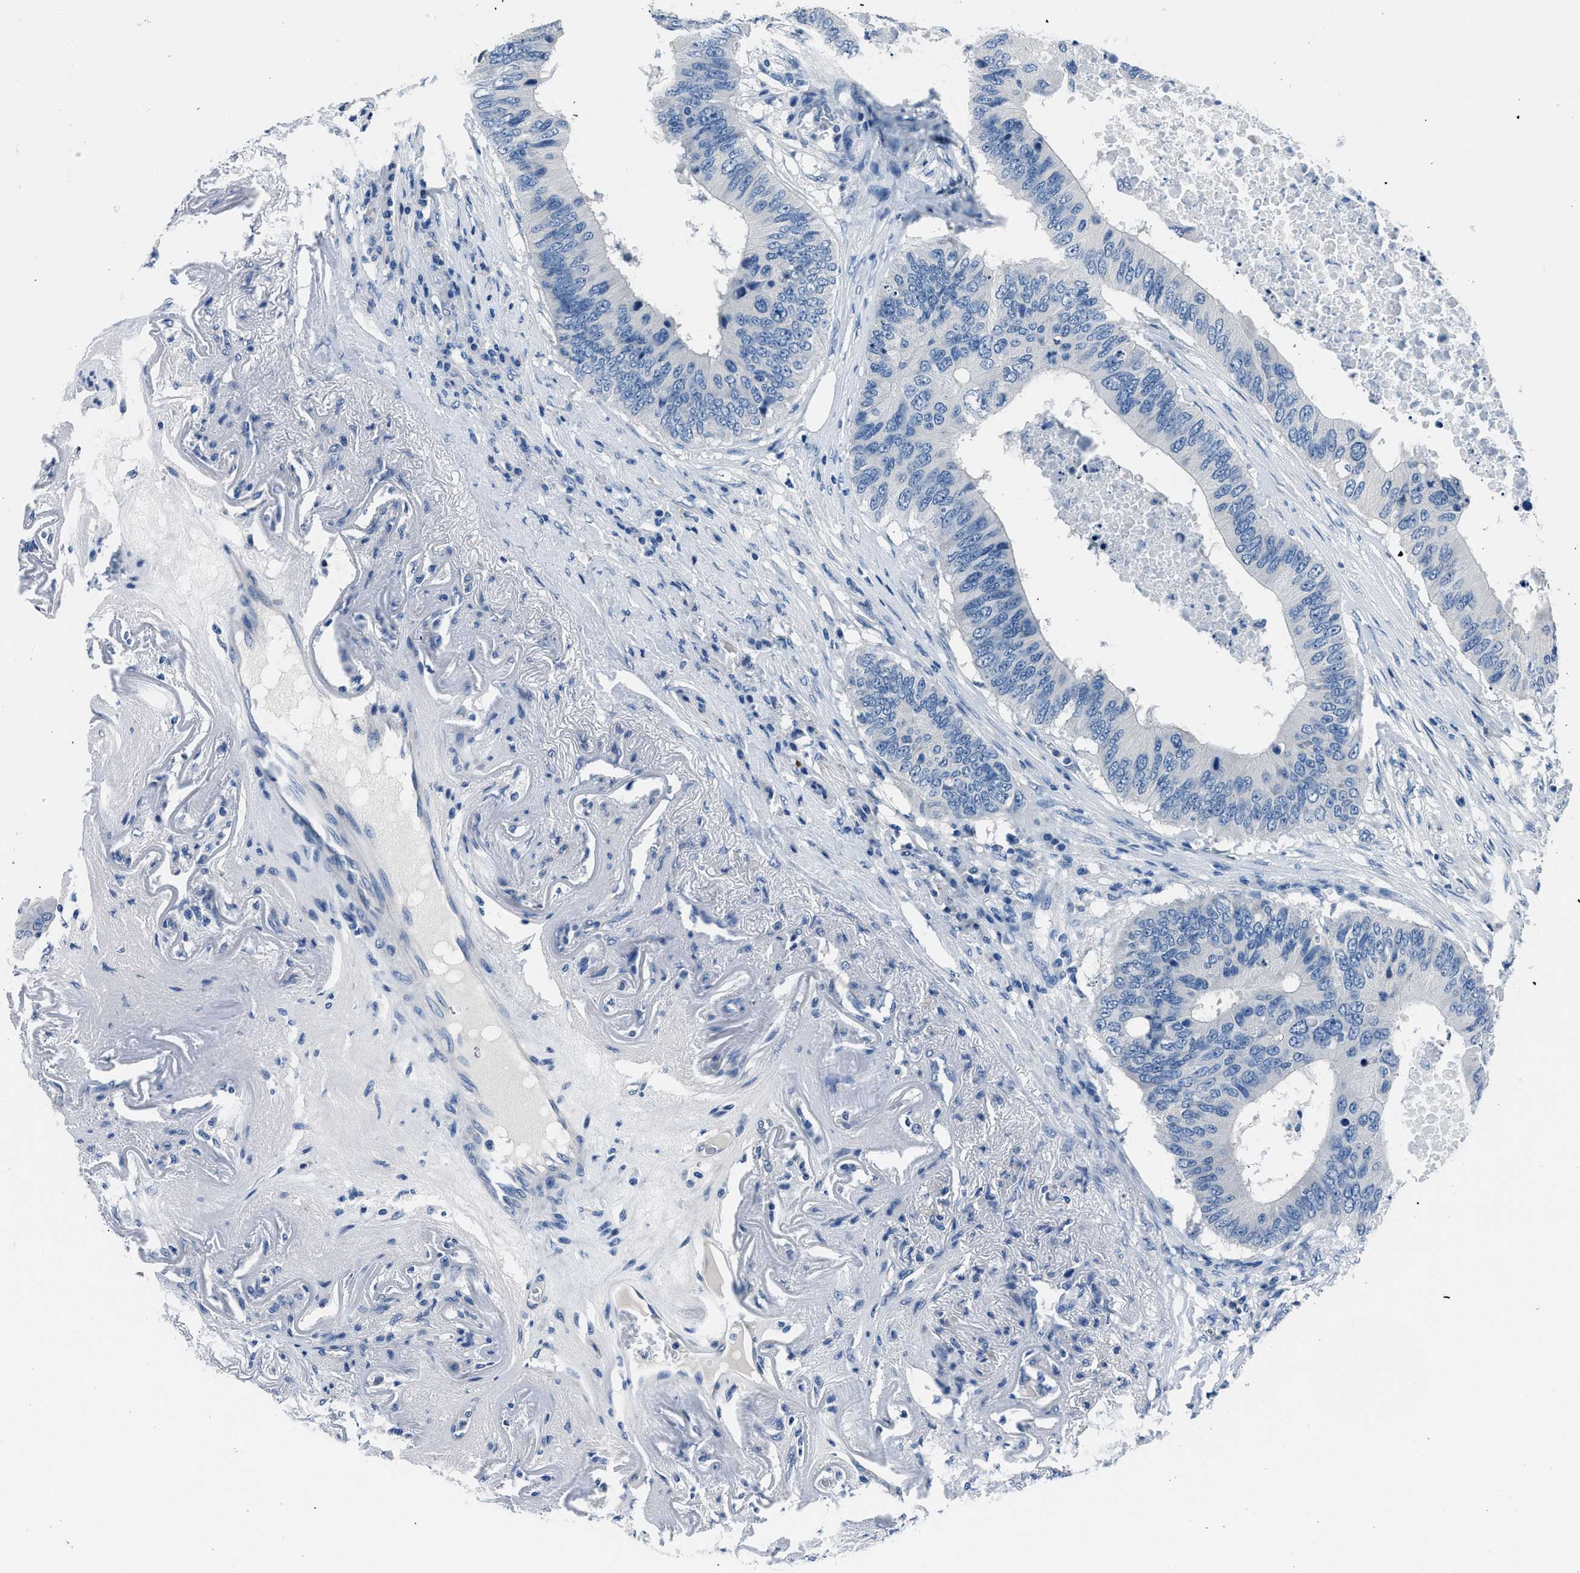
{"staining": {"intensity": "negative", "quantity": "none", "location": "none"}, "tissue": "colorectal cancer", "cell_type": "Tumor cells", "image_type": "cancer", "snomed": [{"axis": "morphology", "description": "Adenocarcinoma, NOS"}, {"axis": "topography", "description": "Colon"}], "caption": "Tumor cells are negative for brown protein staining in colorectal cancer.", "gene": "GJA3", "patient": {"sex": "male", "age": 71}}